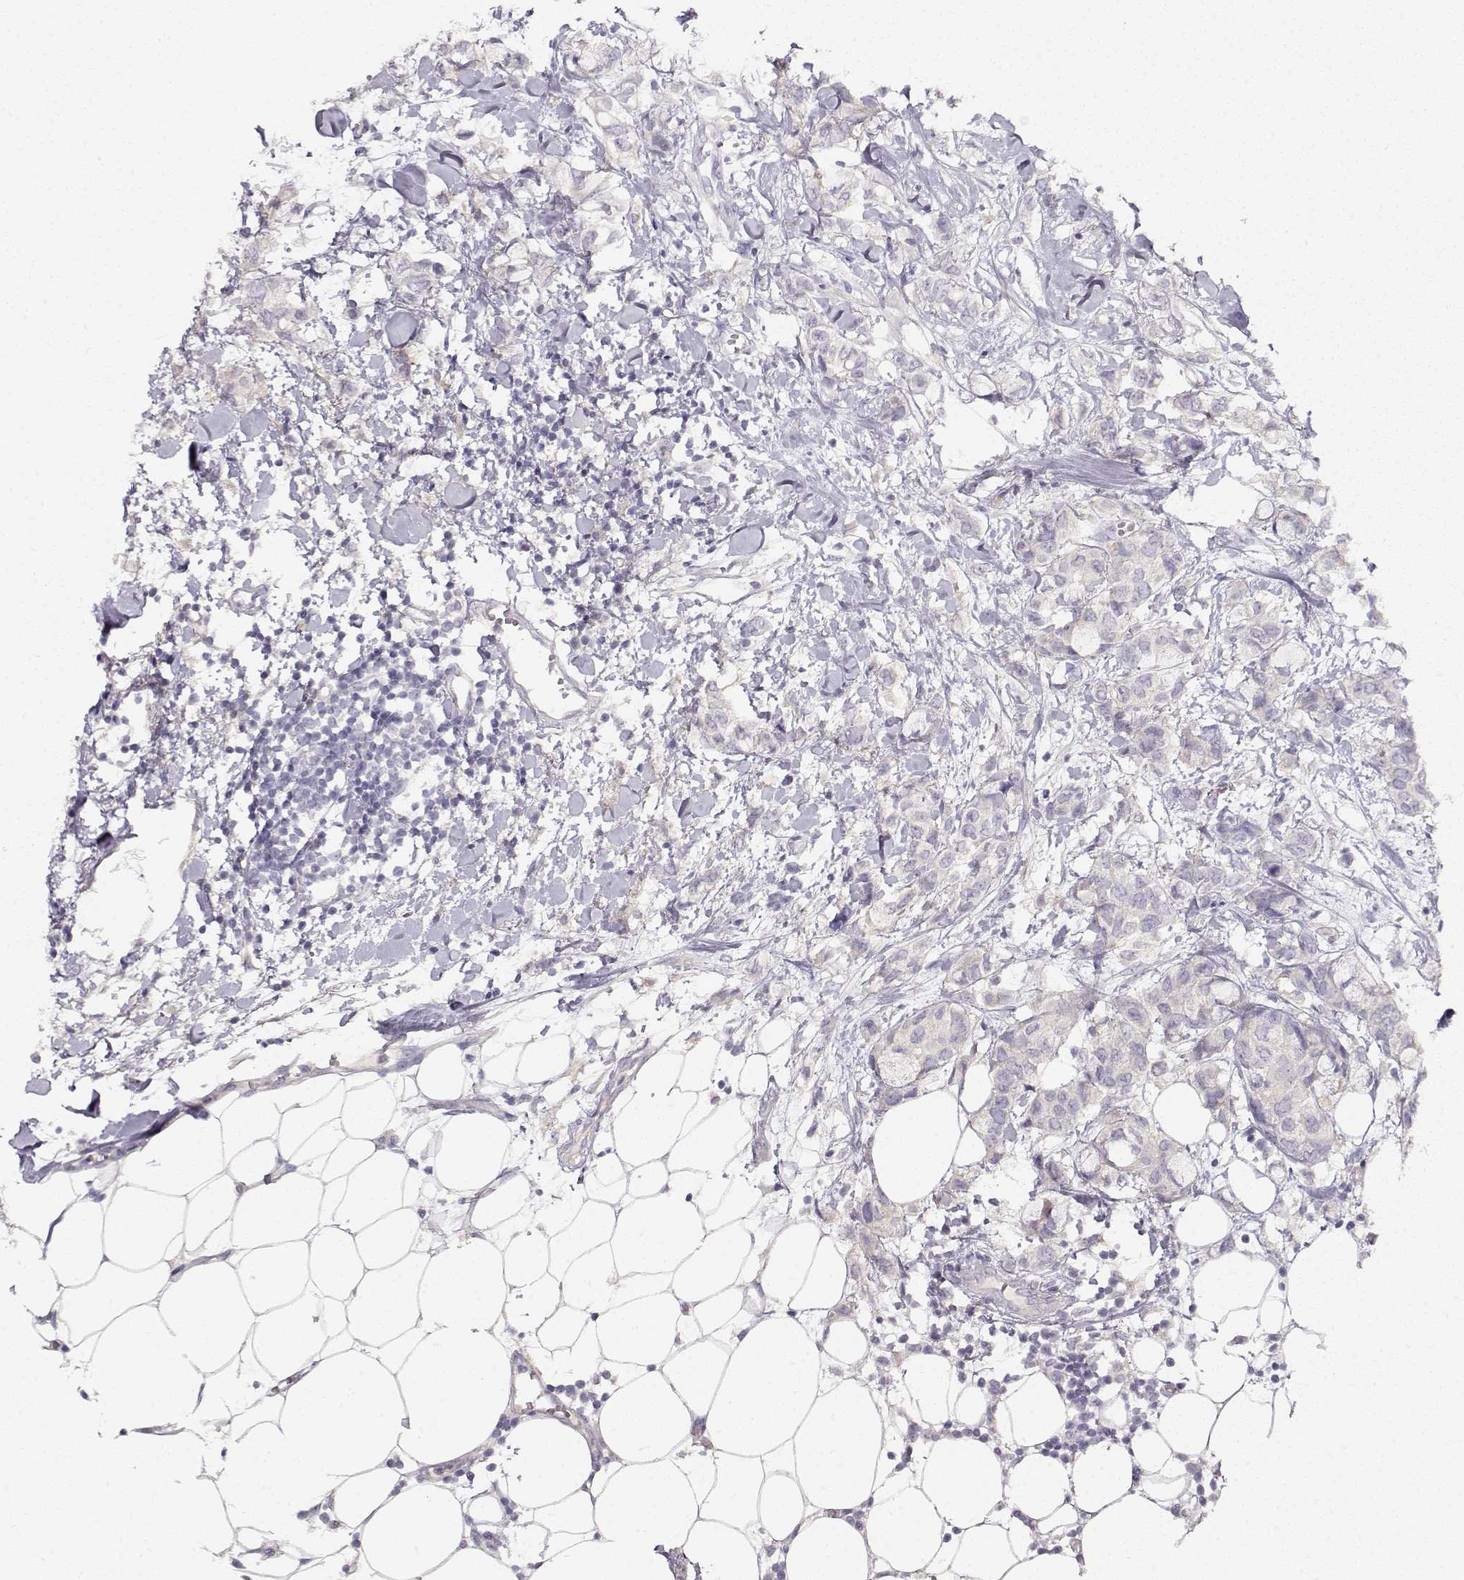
{"staining": {"intensity": "negative", "quantity": "none", "location": "none"}, "tissue": "breast cancer", "cell_type": "Tumor cells", "image_type": "cancer", "snomed": [{"axis": "morphology", "description": "Duct carcinoma"}, {"axis": "topography", "description": "Breast"}], "caption": "Histopathology image shows no protein positivity in tumor cells of breast cancer tissue.", "gene": "NDRG4", "patient": {"sex": "female", "age": 85}}